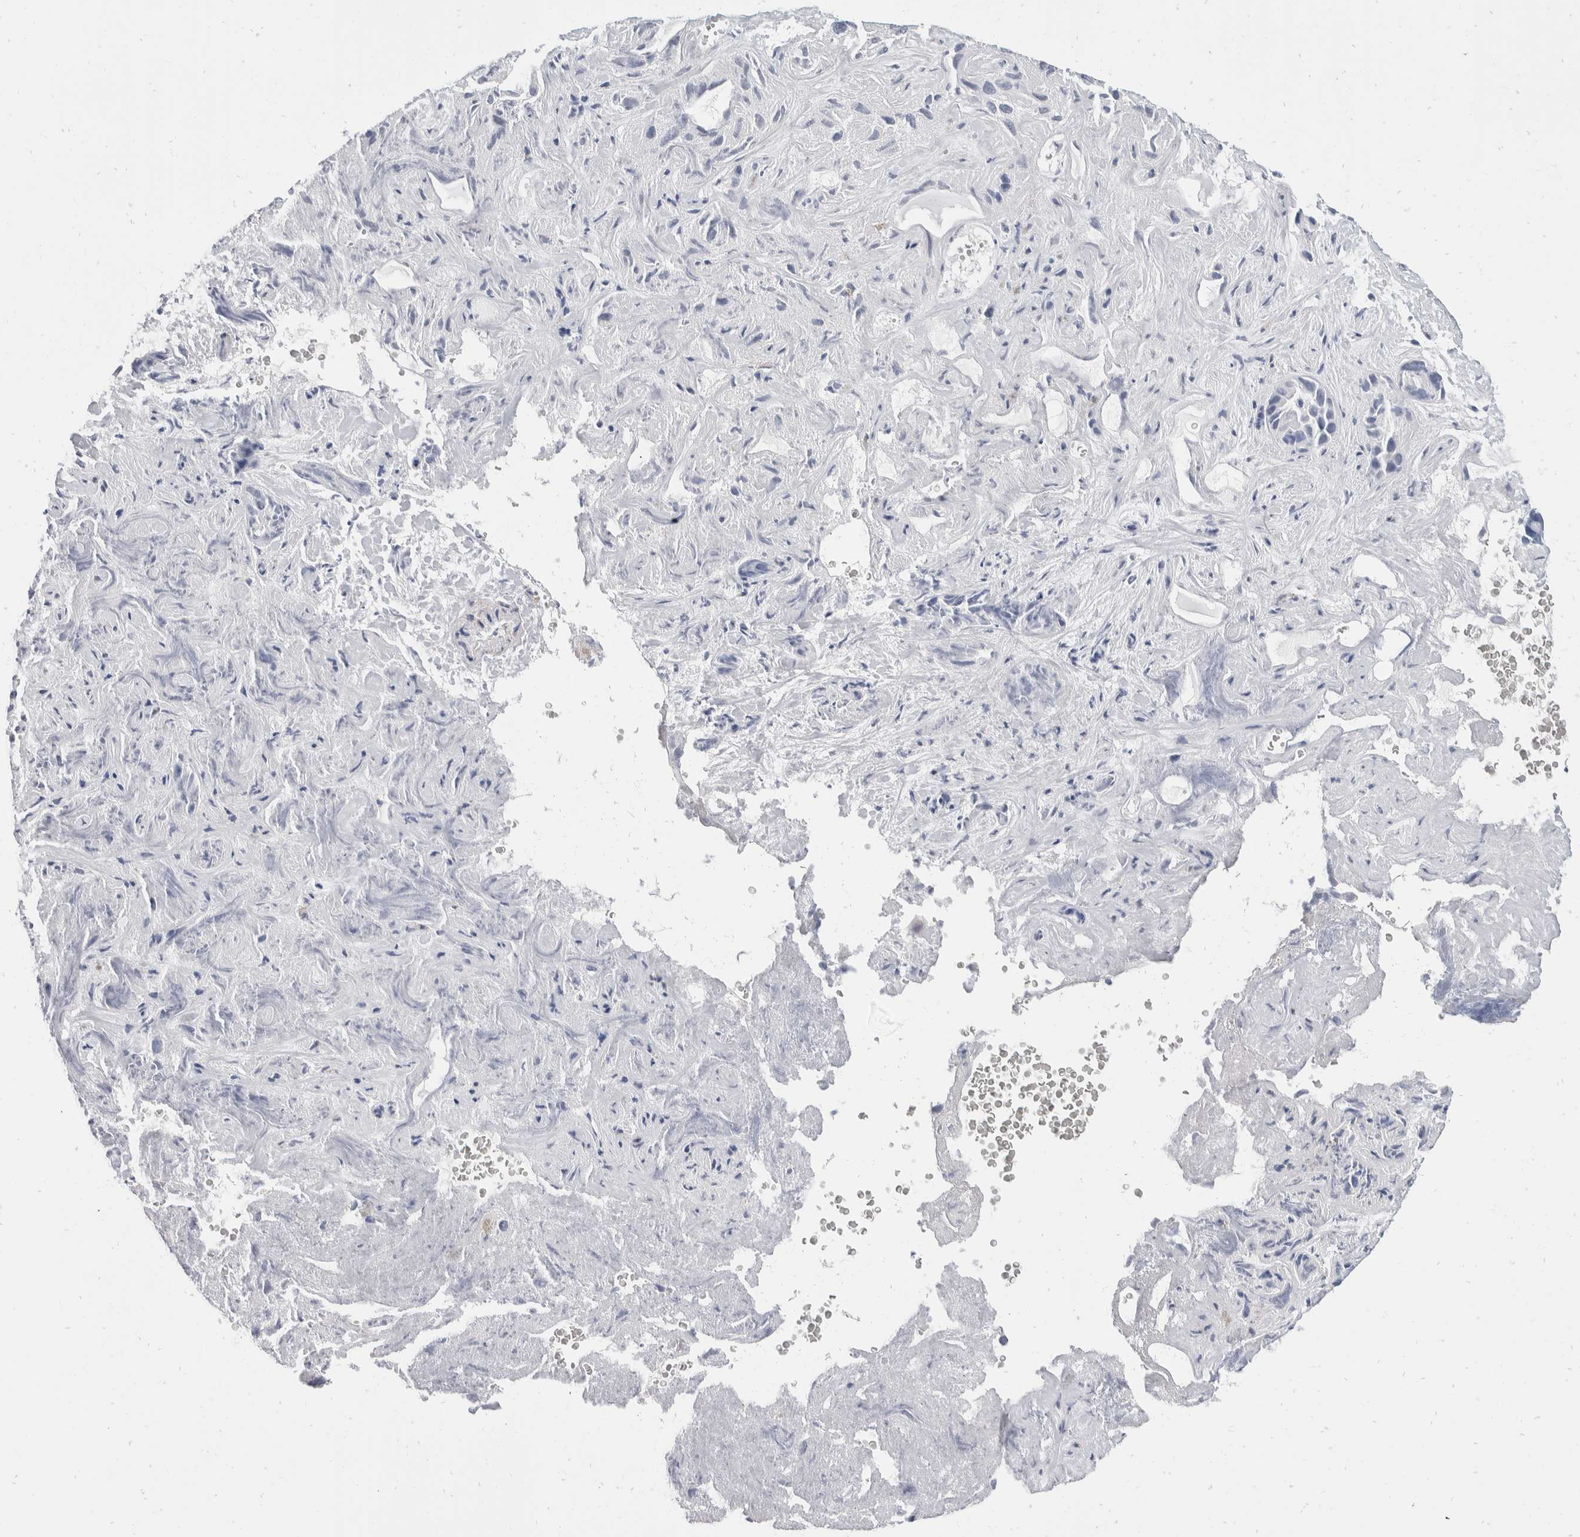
{"staining": {"intensity": "negative", "quantity": "none", "location": "none"}, "tissue": "liver cancer", "cell_type": "Tumor cells", "image_type": "cancer", "snomed": [{"axis": "morphology", "description": "Cholangiocarcinoma"}, {"axis": "topography", "description": "Liver"}], "caption": "The image shows no staining of tumor cells in liver cancer (cholangiocarcinoma).", "gene": "CATSPERD", "patient": {"sex": "female", "age": 52}}